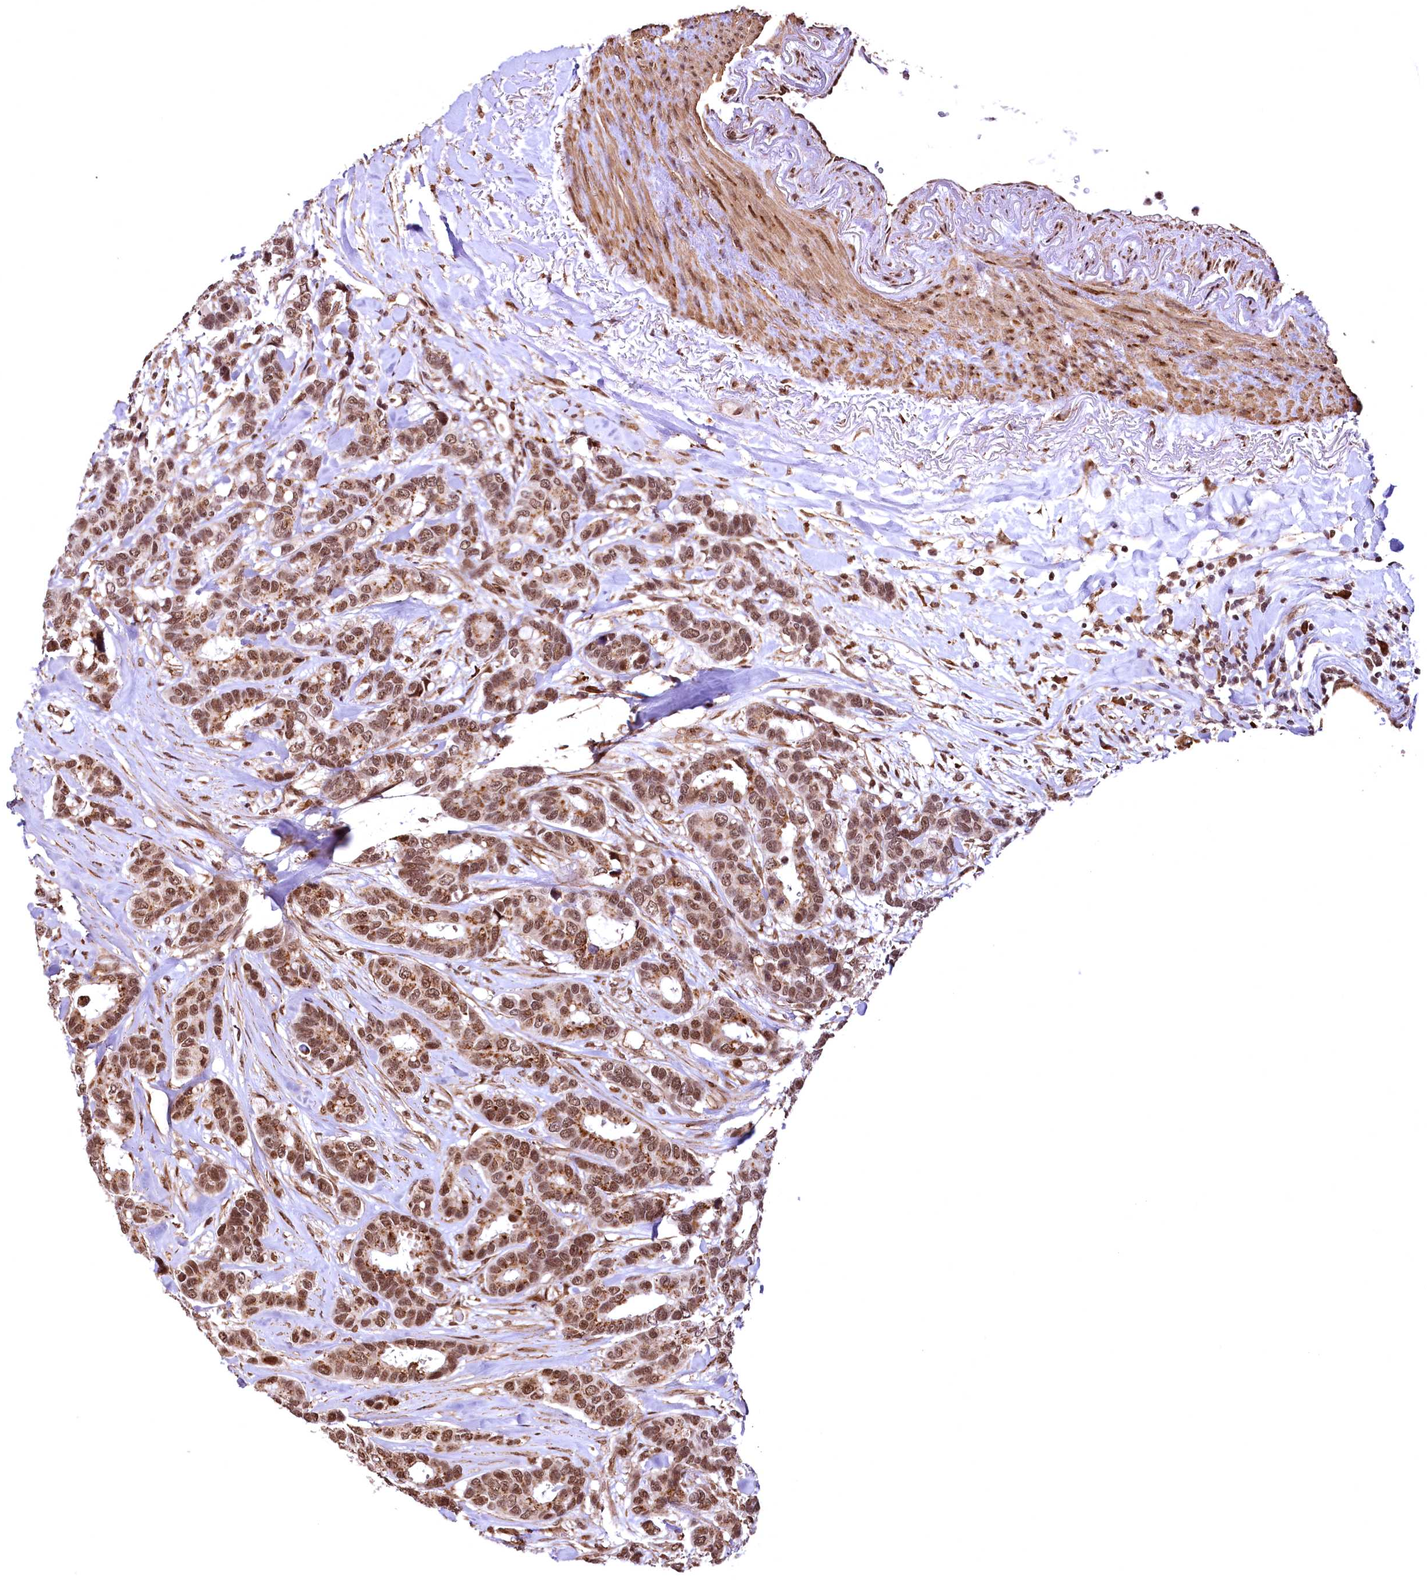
{"staining": {"intensity": "moderate", "quantity": ">75%", "location": "cytoplasmic/membranous,nuclear"}, "tissue": "breast cancer", "cell_type": "Tumor cells", "image_type": "cancer", "snomed": [{"axis": "morphology", "description": "Duct carcinoma"}, {"axis": "topography", "description": "Breast"}], "caption": "Brown immunohistochemical staining in human invasive ductal carcinoma (breast) shows moderate cytoplasmic/membranous and nuclear expression in approximately >75% of tumor cells.", "gene": "PDS5B", "patient": {"sex": "female", "age": 87}}